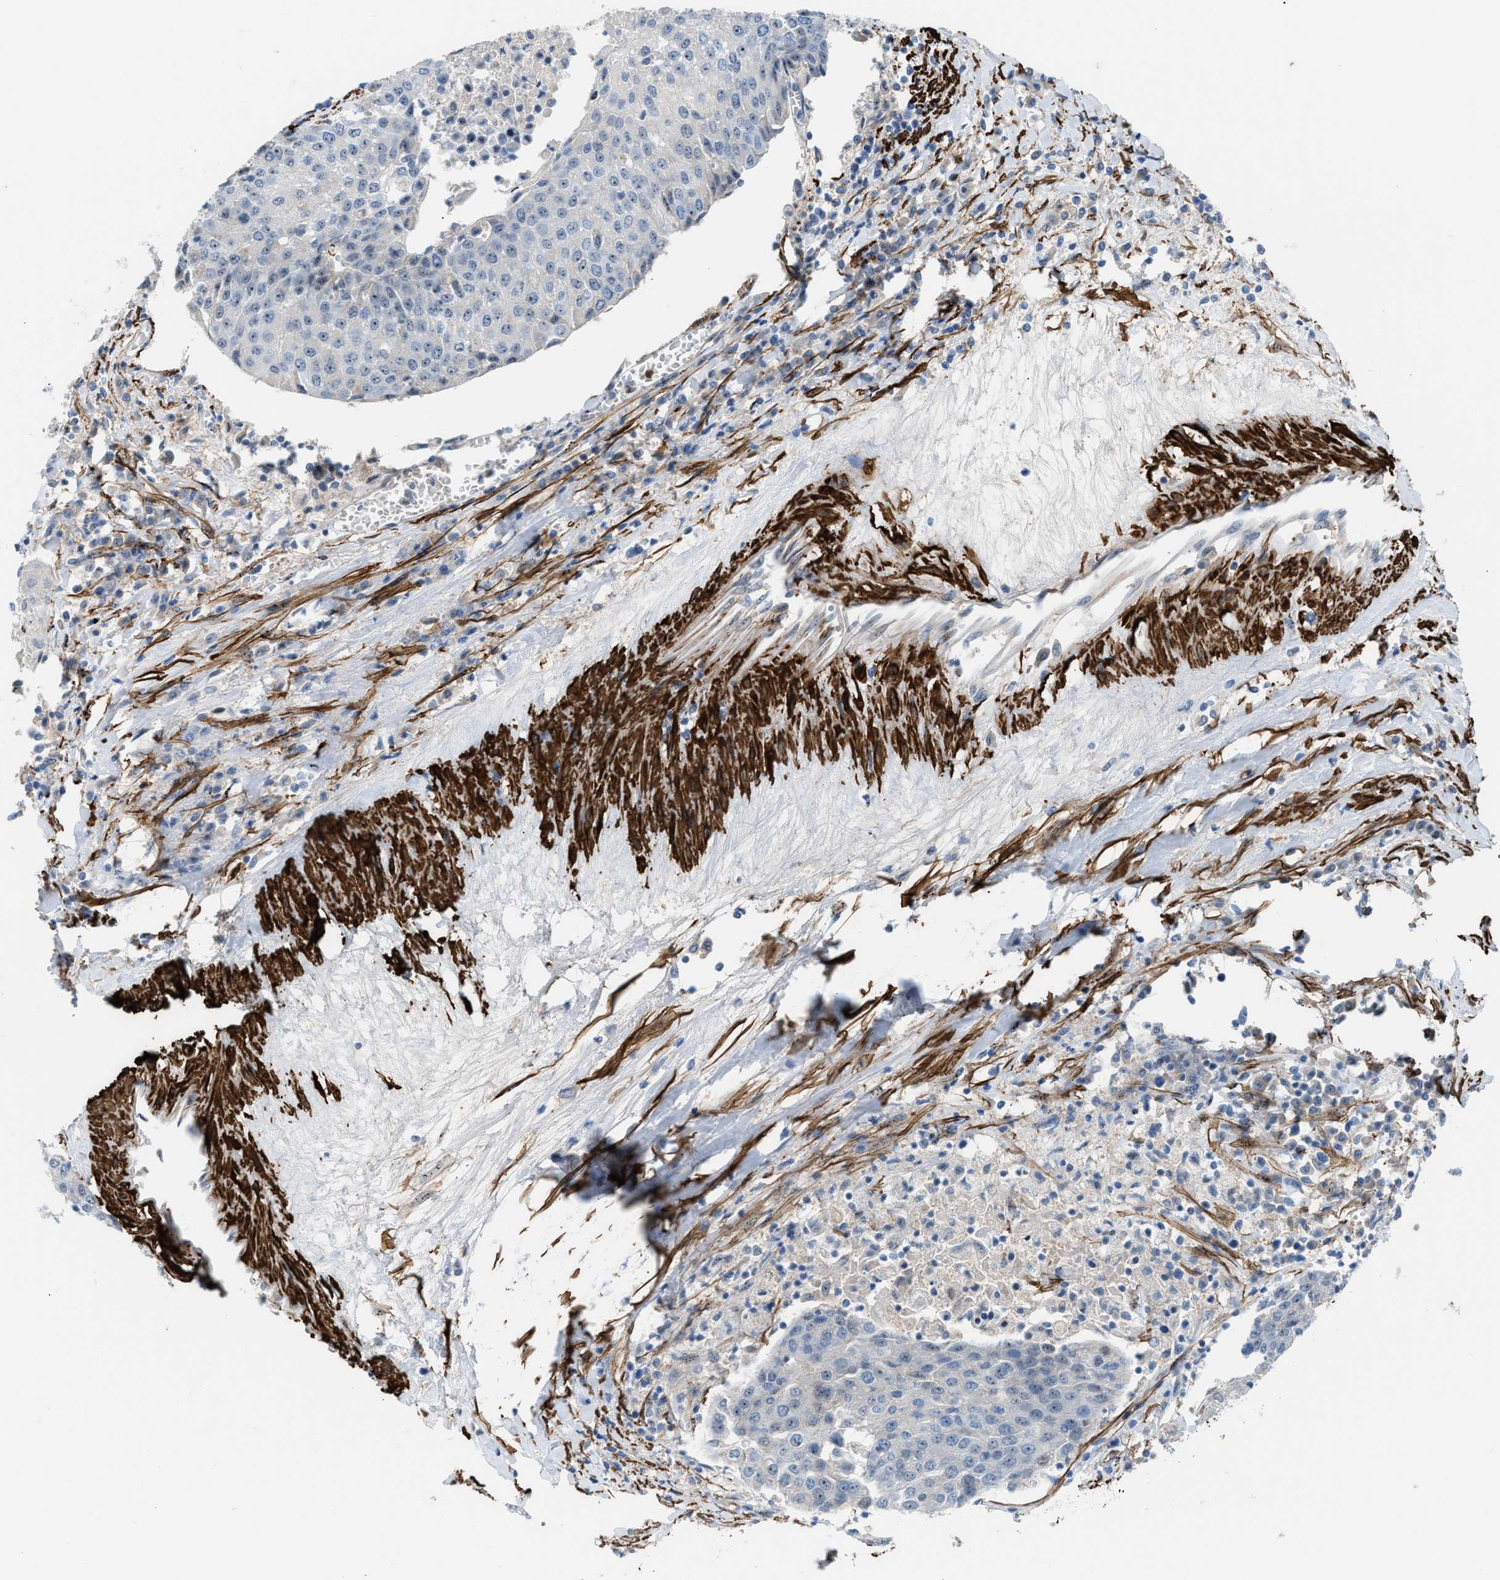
{"staining": {"intensity": "weak", "quantity": "<25%", "location": "nuclear"}, "tissue": "urothelial cancer", "cell_type": "Tumor cells", "image_type": "cancer", "snomed": [{"axis": "morphology", "description": "Urothelial carcinoma, High grade"}, {"axis": "topography", "description": "Urinary bladder"}], "caption": "The micrograph demonstrates no staining of tumor cells in high-grade urothelial carcinoma.", "gene": "NQO2", "patient": {"sex": "female", "age": 85}}